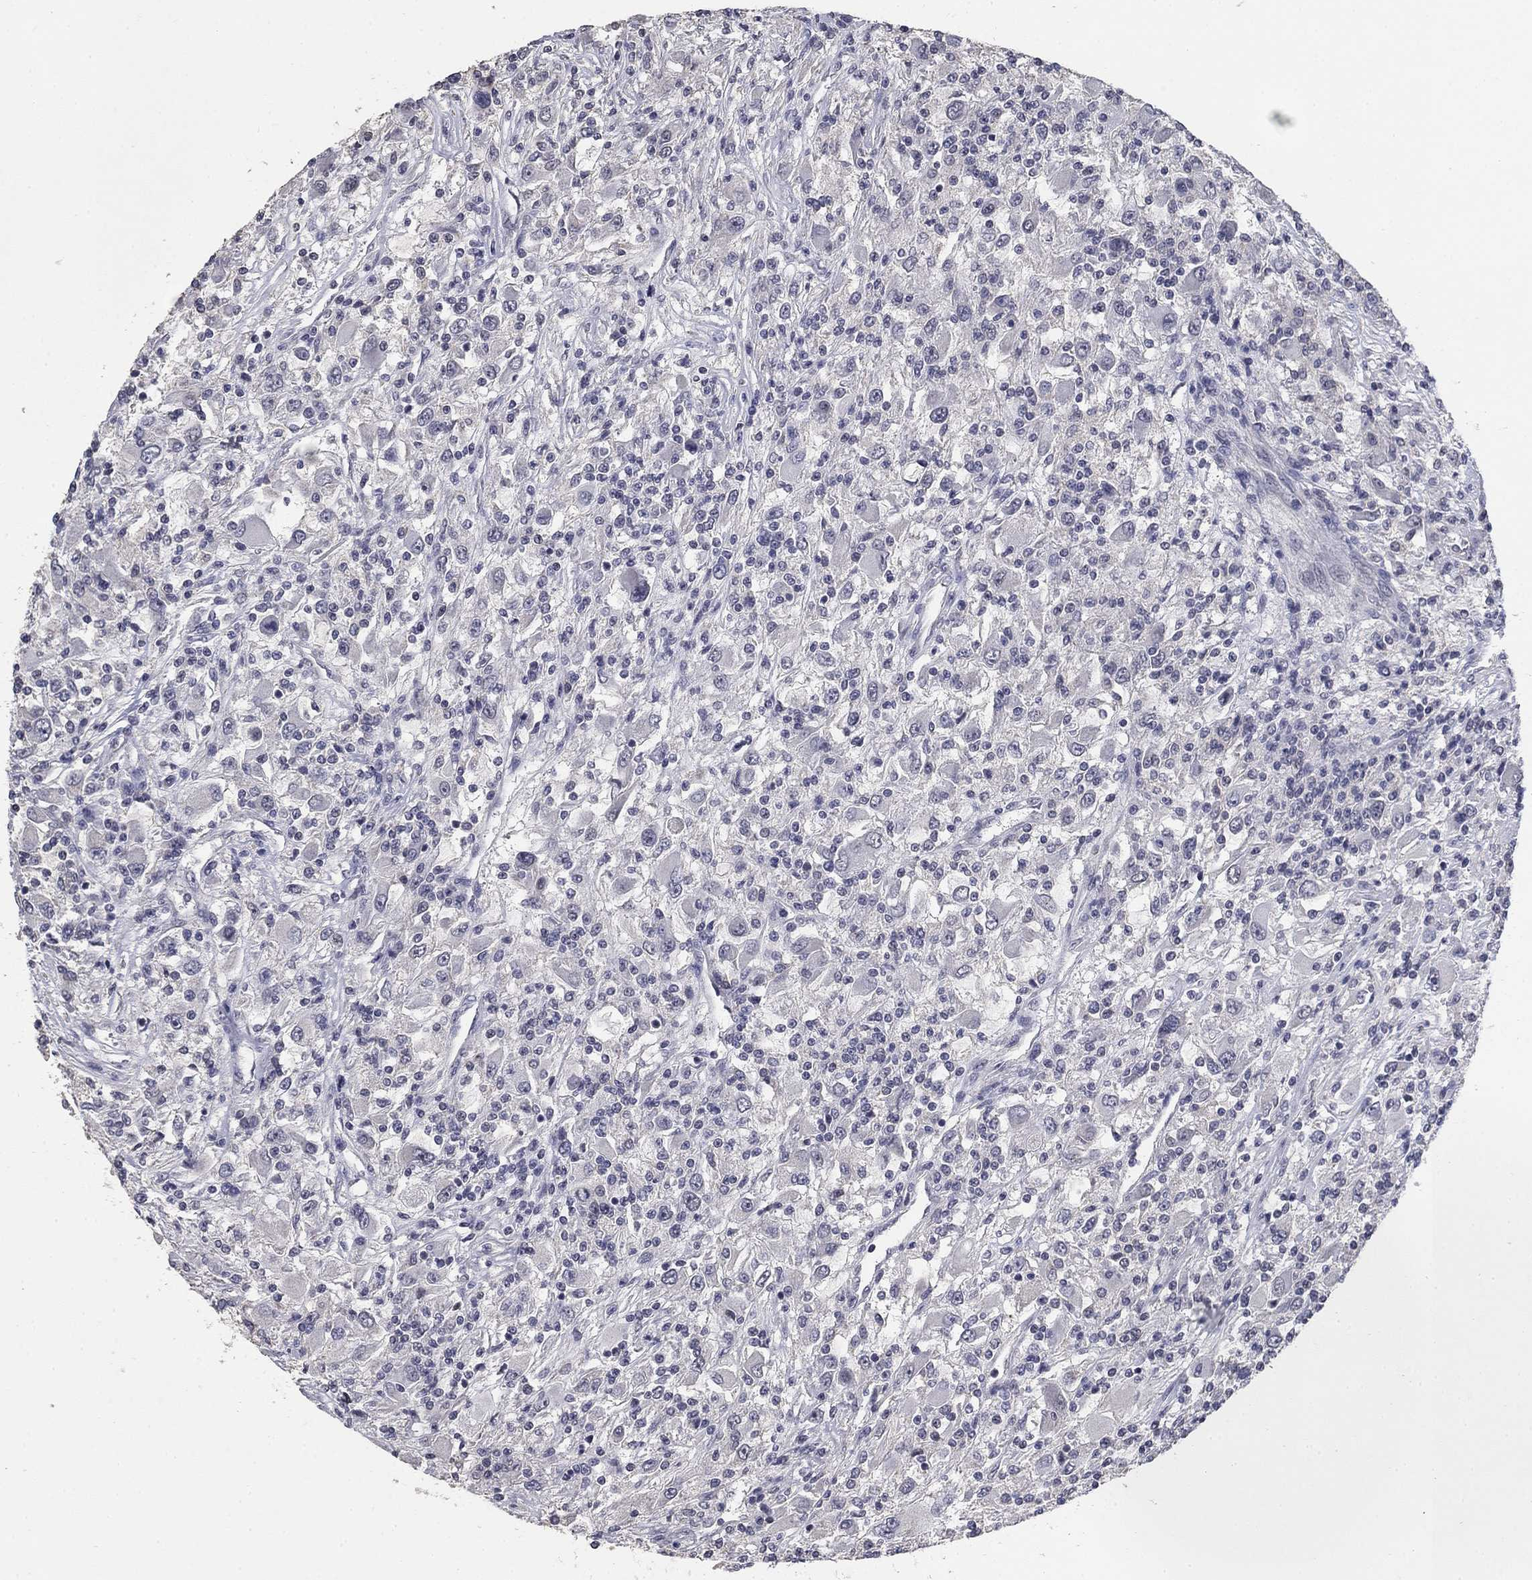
{"staining": {"intensity": "negative", "quantity": "none", "location": "none"}, "tissue": "renal cancer", "cell_type": "Tumor cells", "image_type": "cancer", "snomed": [{"axis": "morphology", "description": "Adenocarcinoma, NOS"}, {"axis": "topography", "description": "Kidney"}], "caption": "DAB (3,3'-diaminobenzidine) immunohistochemical staining of human adenocarcinoma (renal) reveals no significant staining in tumor cells.", "gene": "SPATA33", "patient": {"sex": "female", "age": 67}}